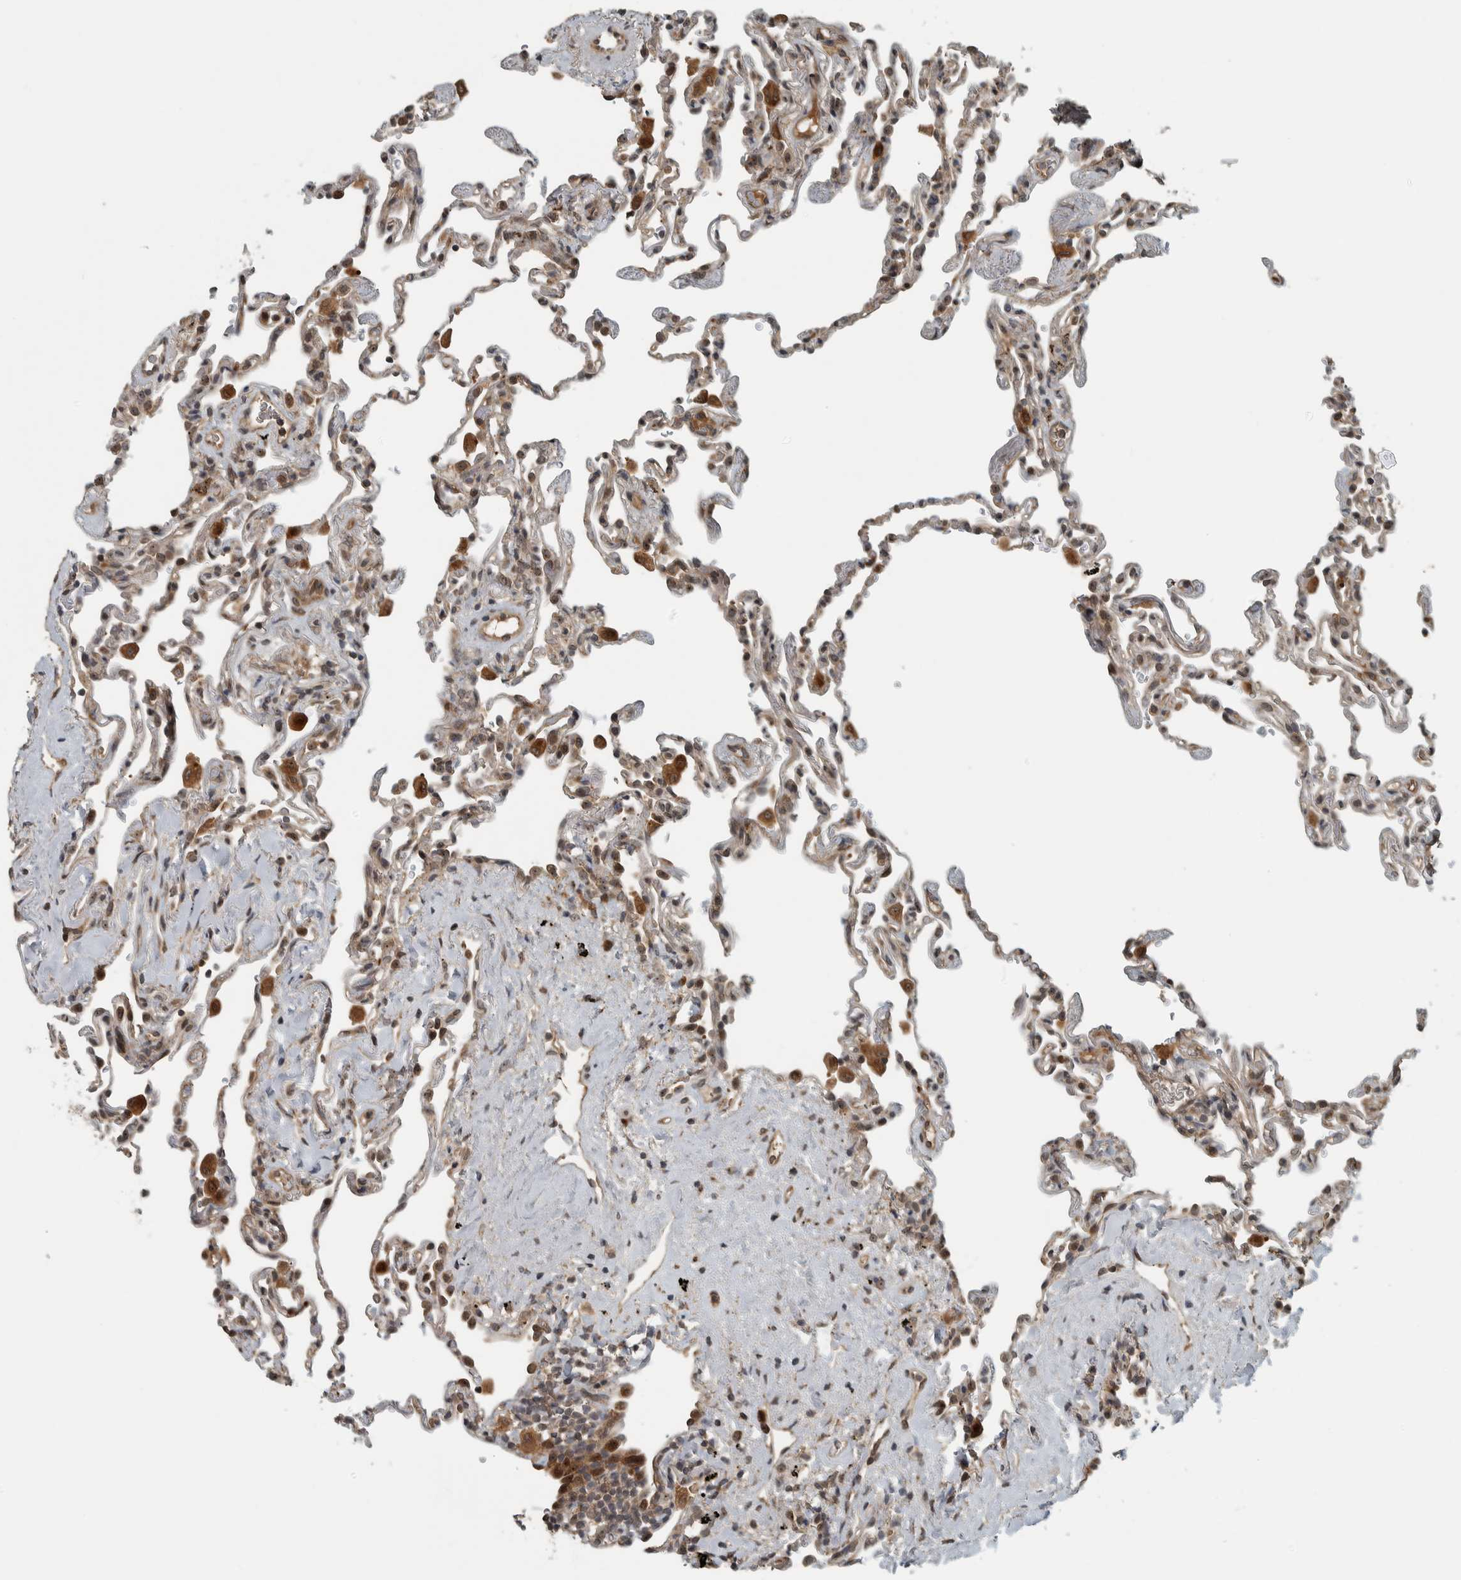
{"staining": {"intensity": "moderate", "quantity": "<25%", "location": "nuclear"}, "tissue": "lung", "cell_type": "Alveolar cells", "image_type": "normal", "snomed": [{"axis": "morphology", "description": "Normal tissue, NOS"}, {"axis": "topography", "description": "Lung"}], "caption": "Immunohistochemistry (IHC) histopathology image of unremarkable human lung stained for a protein (brown), which demonstrates low levels of moderate nuclear positivity in about <25% of alveolar cells.", "gene": "XPO5", "patient": {"sex": "male", "age": 59}}